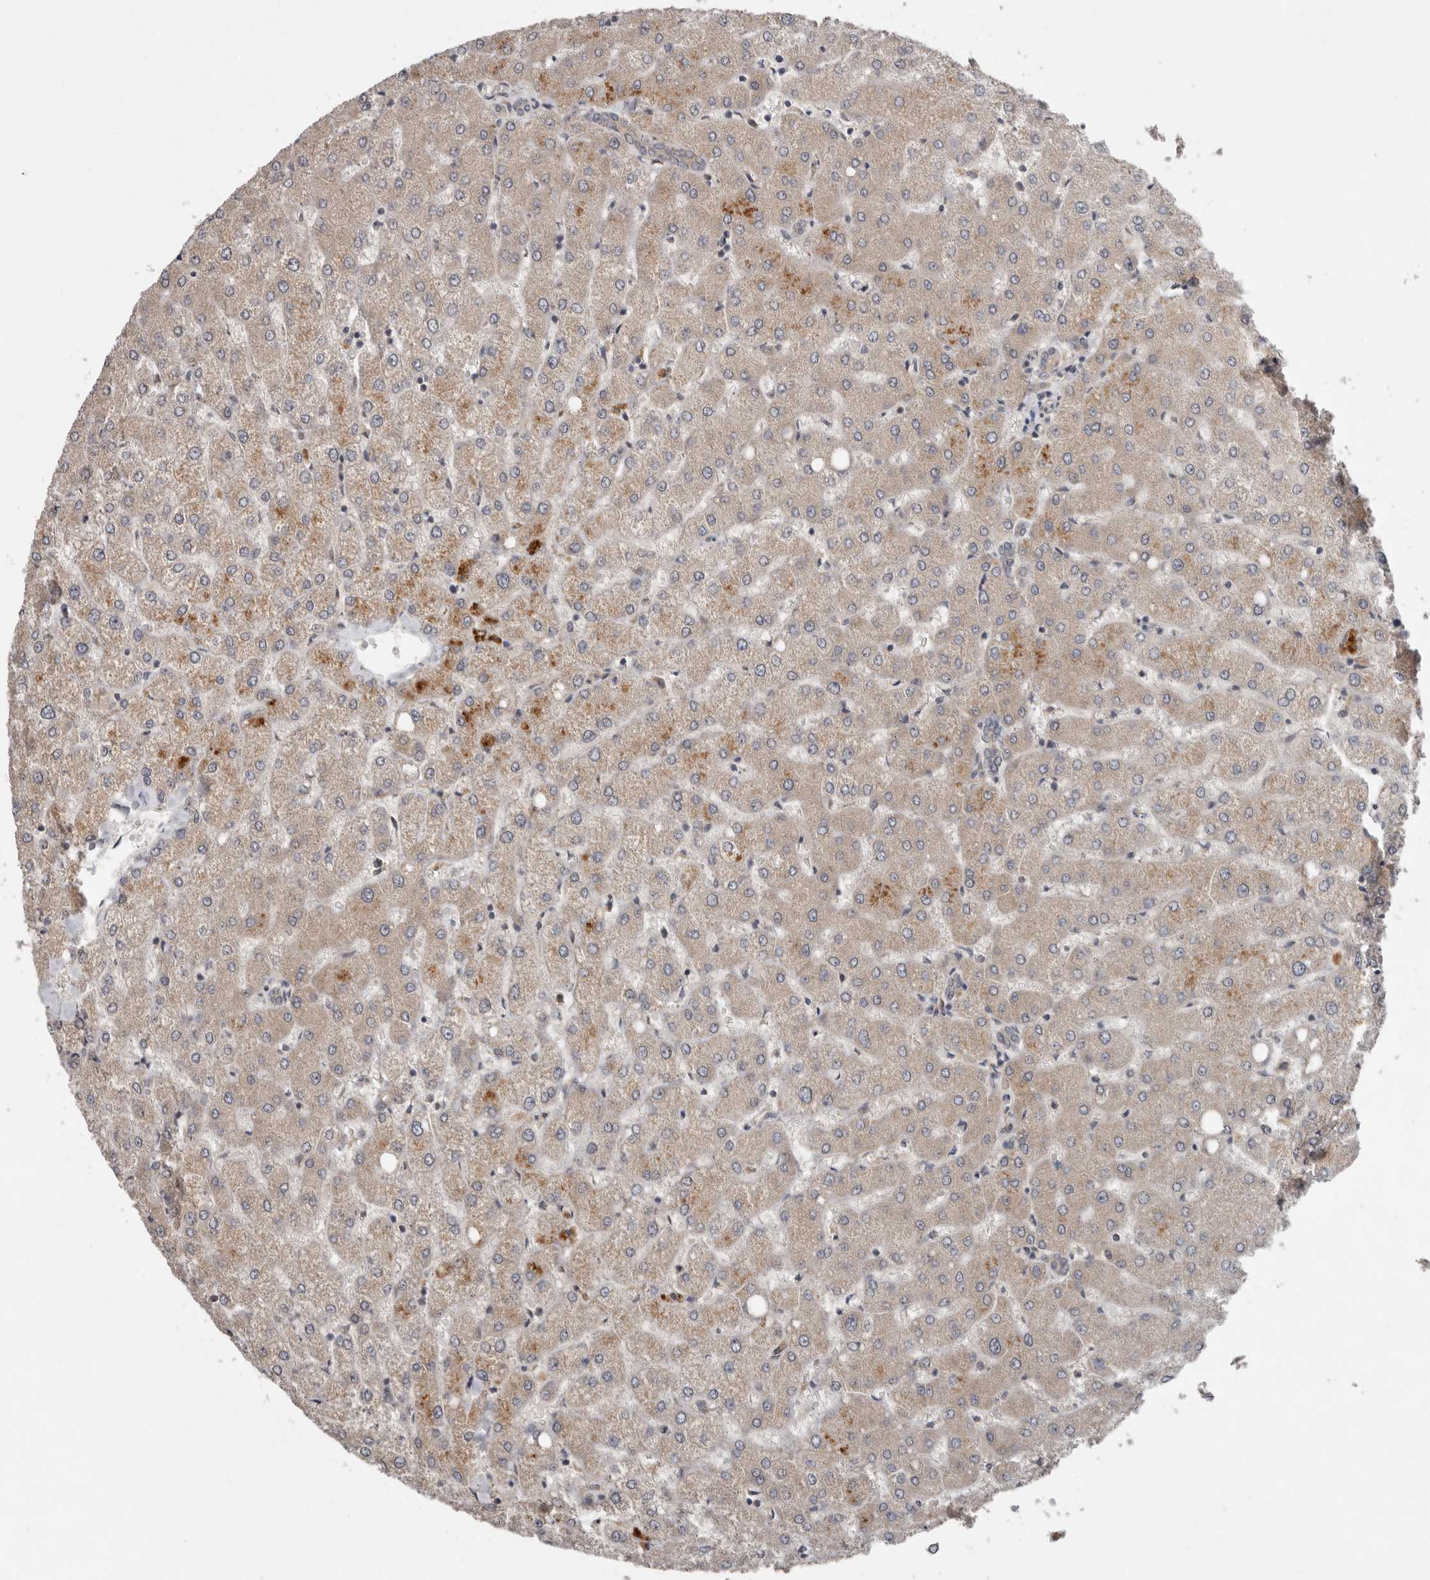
{"staining": {"intensity": "weak", "quantity": "<25%", "location": "cytoplasmic/membranous"}, "tissue": "liver", "cell_type": "Cholangiocytes", "image_type": "normal", "snomed": [{"axis": "morphology", "description": "Normal tissue, NOS"}, {"axis": "topography", "description": "Liver"}], "caption": "Human liver stained for a protein using immunohistochemistry (IHC) exhibits no positivity in cholangiocytes.", "gene": "CHML", "patient": {"sex": "female", "age": 54}}